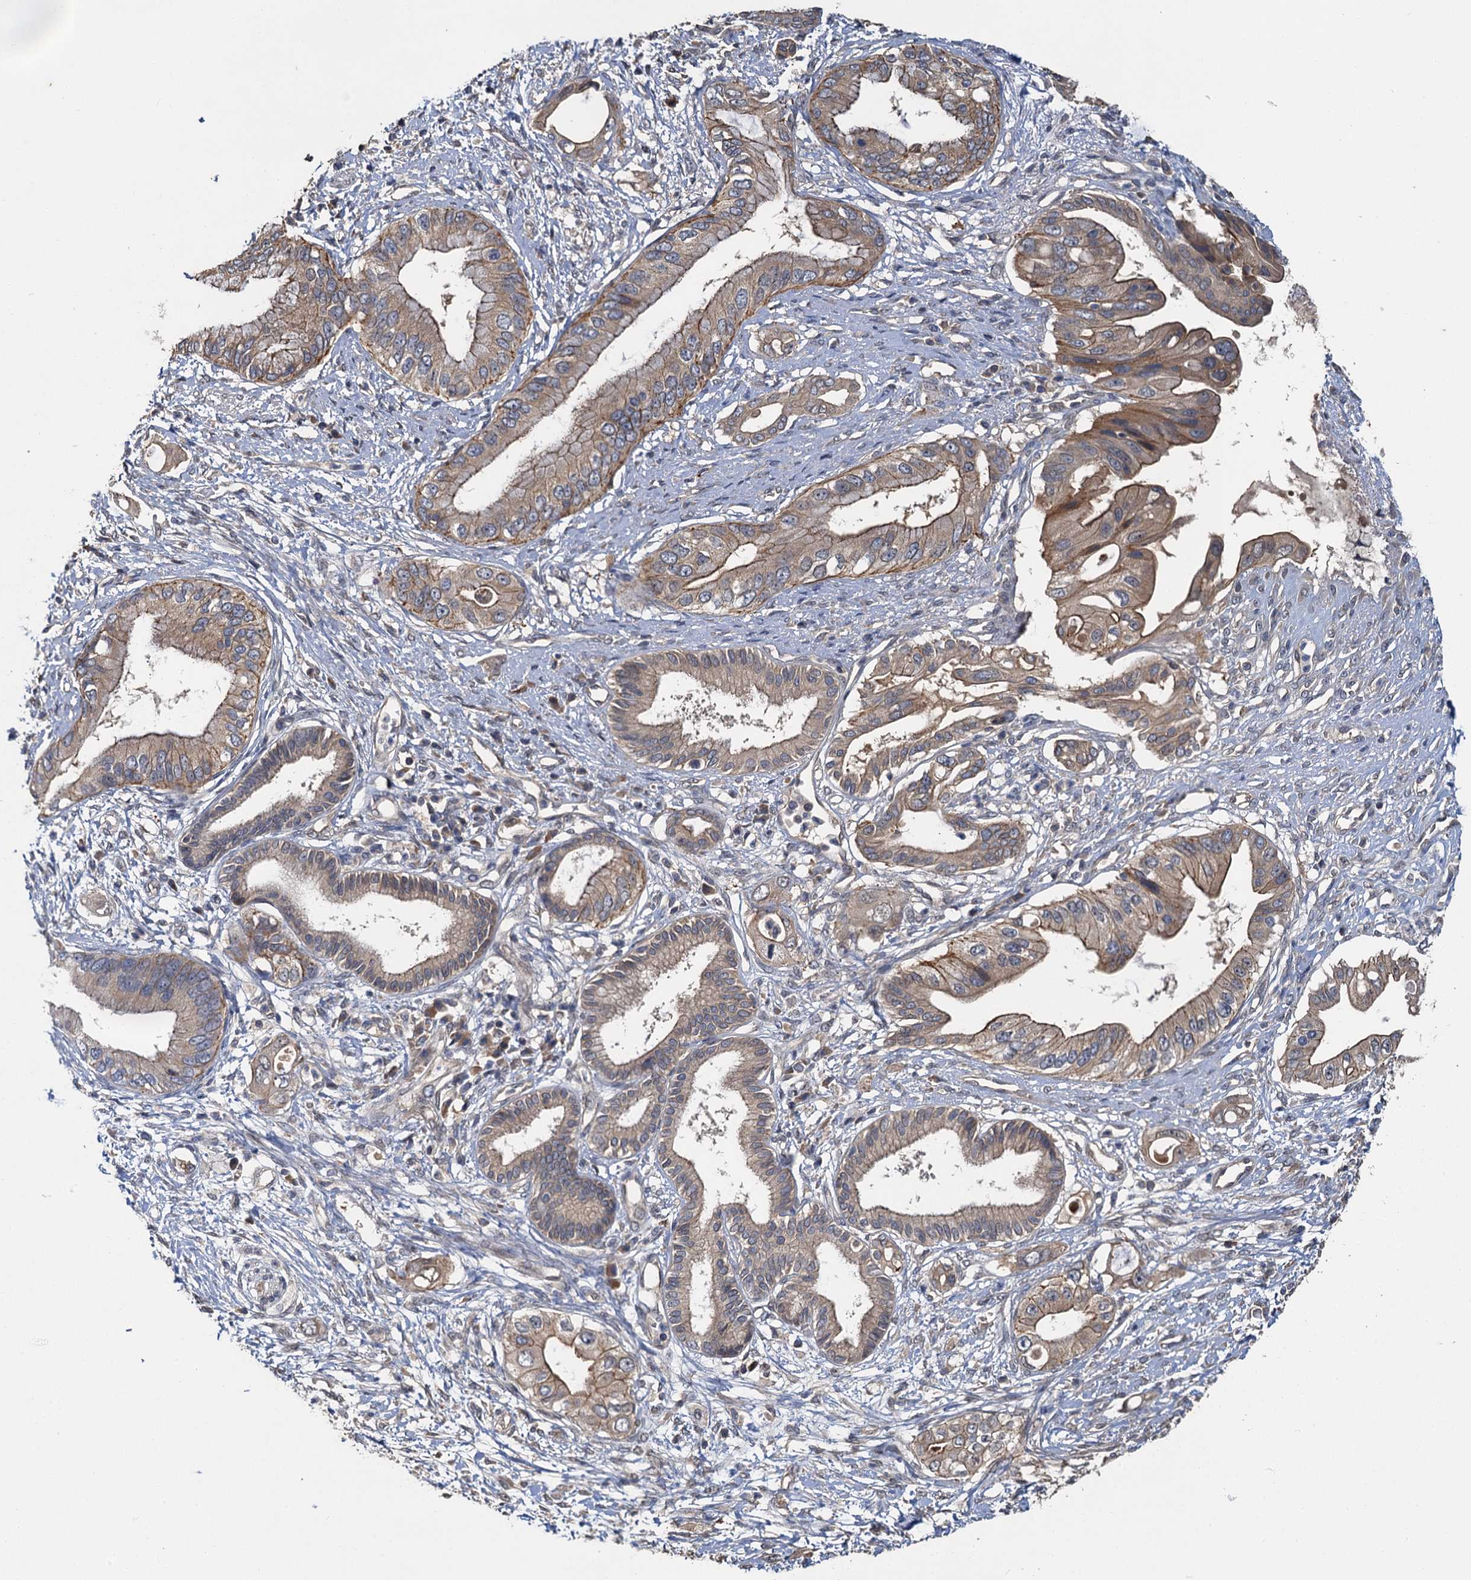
{"staining": {"intensity": "weak", "quantity": "25%-75%", "location": "cytoplasmic/membranous"}, "tissue": "pancreatic cancer", "cell_type": "Tumor cells", "image_type": "cancer", "snomed": [{"axis": "morphology", "description": "Inflammation, NOS"}, {"axis": "morphology", "description": "Adenocarcinoma, NOS"}, {"axis": "topography", "description": "Pancreas"}], "caption": "Pancreatic cancer (adenocarcinoma) stained with a brown dye exhibits weak cytoplasmic/membranous positive staining in about 25%-75% of tumor cells.", "gene": "ZNF324", "patient": {"sex": "female", "age": 56}}